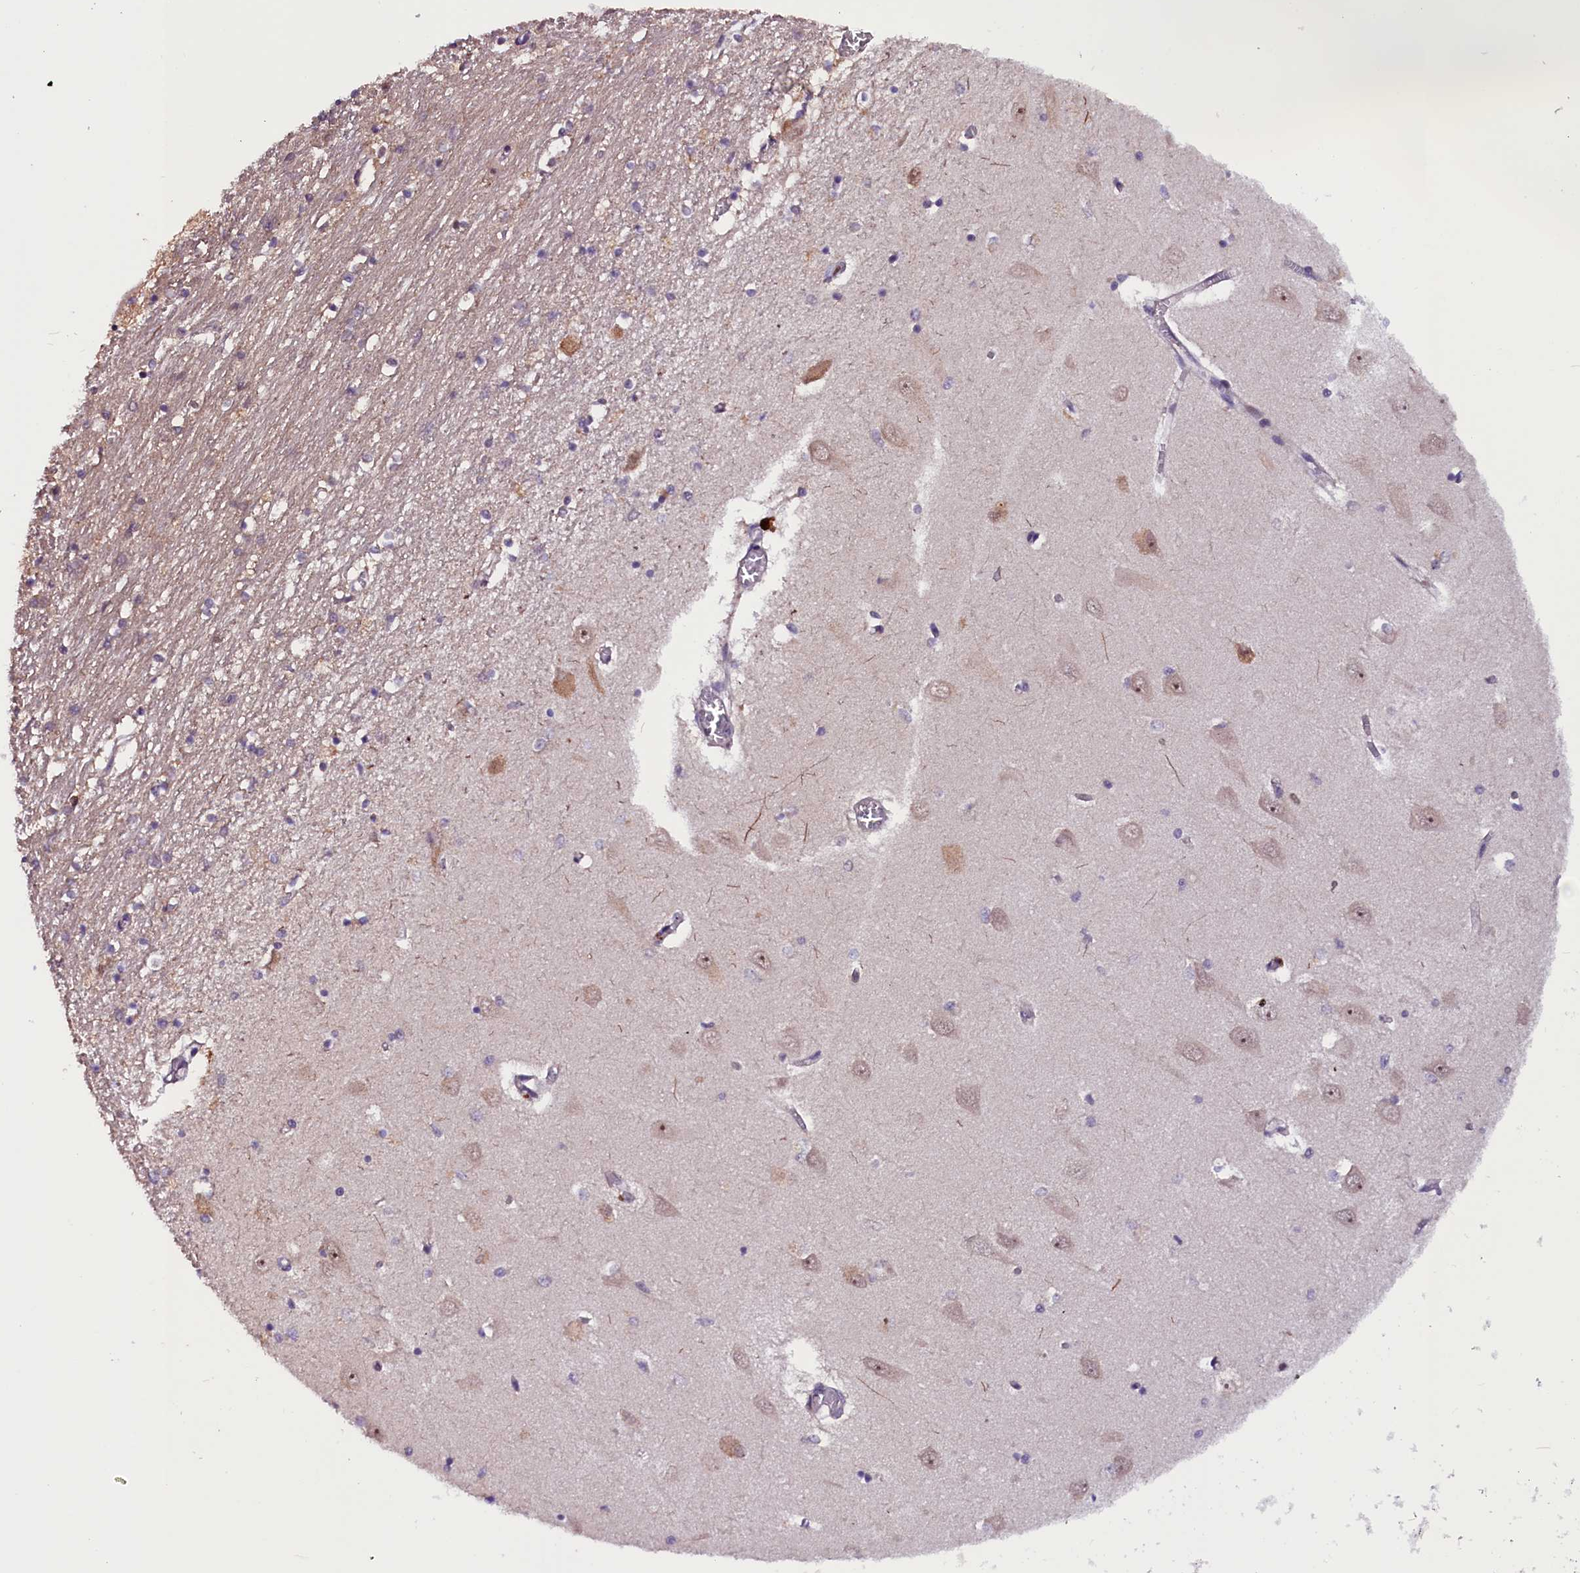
{"staining": {"intensity": "weak", "quantity": "<25%", "location": "nuclear"}, "tissue": "hippocampus", "cell_type": "Glial cells", "image_type": "normal", "snomed": [{"axis": "morphology", "description": "Normal tissue, NOS"}, {"axis": "topography", "description": "Hippocampus"}], "caption": "Immunohistochemistry (IHC) photomicrograph of unremarkable human hippocampus stained for a protein (brown), which exhibits no staining in glial cells.", "gene": "RNMT", "patient": {"sex": "male", "age": 70}}